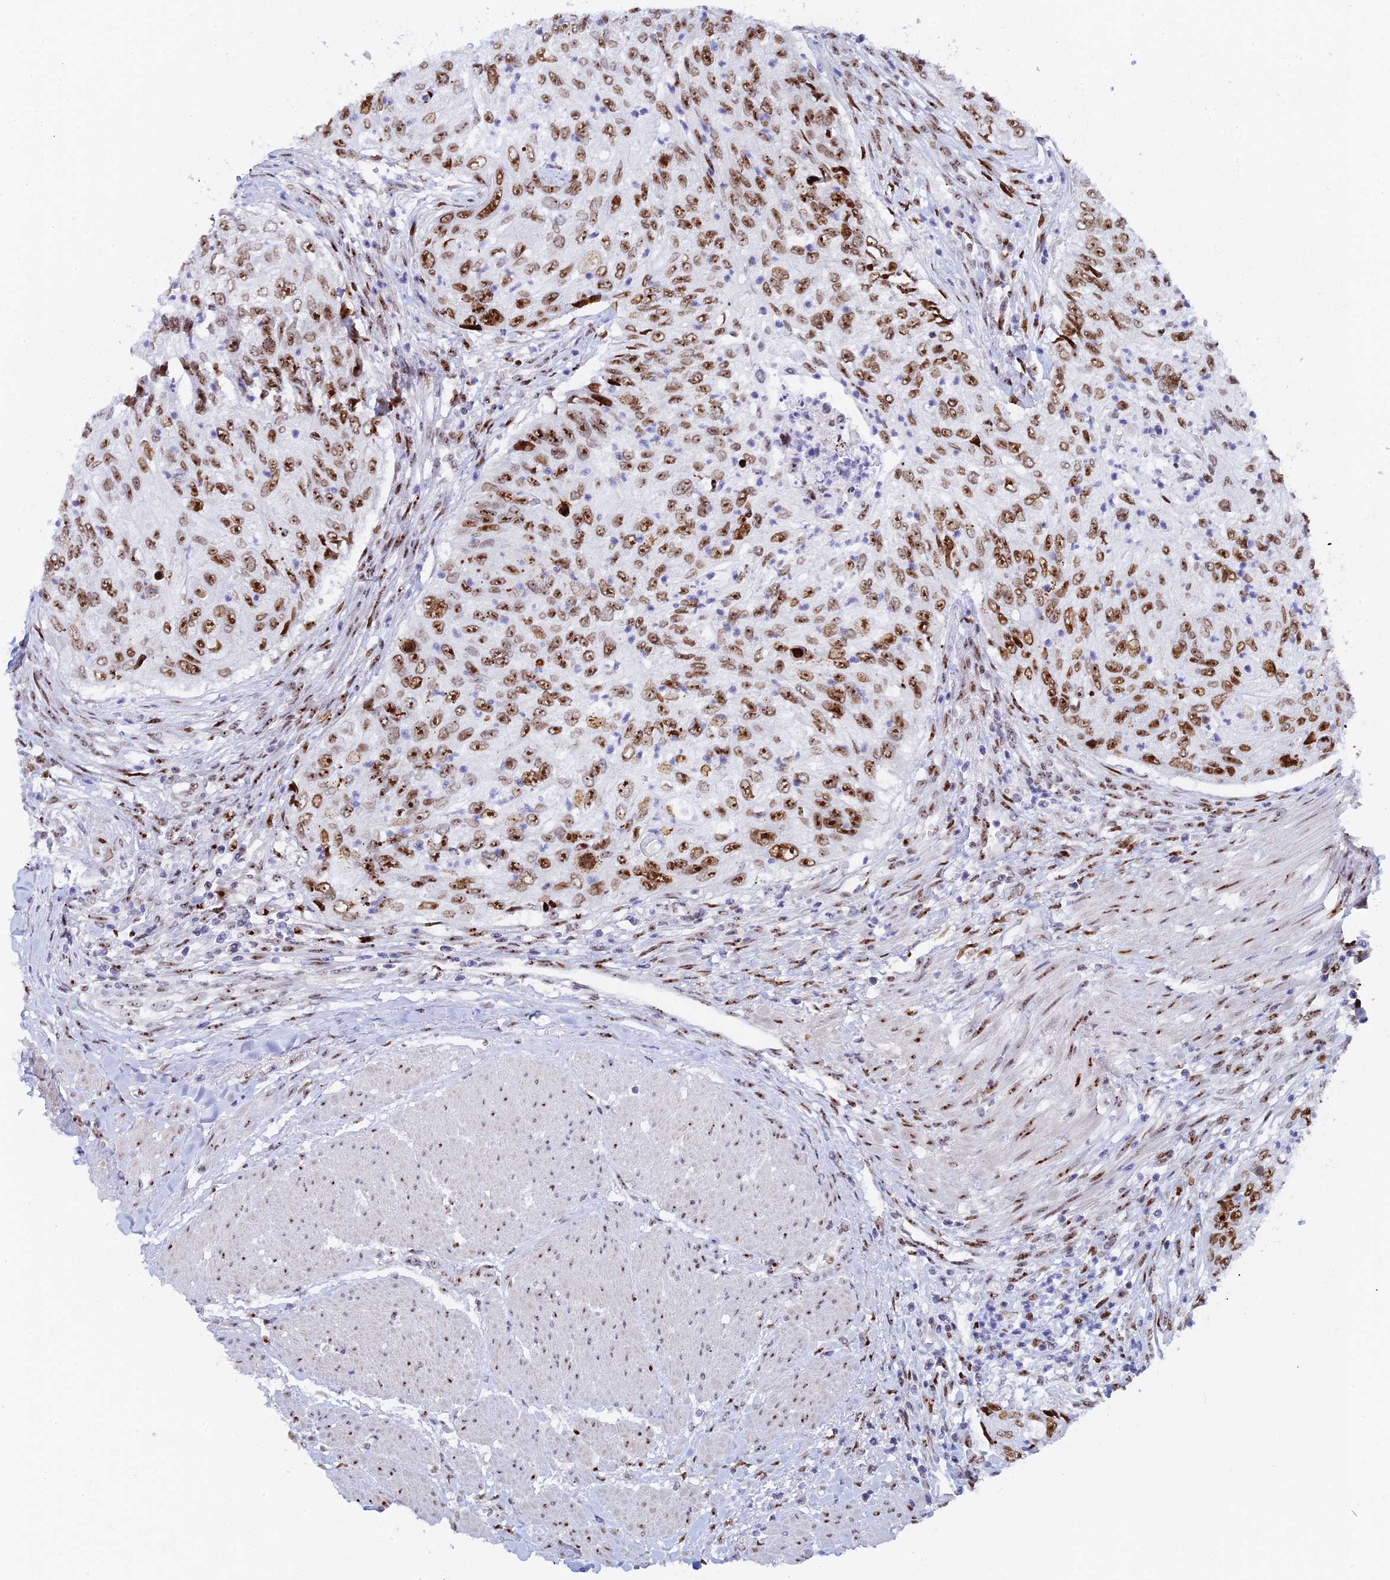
{"staining": {"intensity": "moderate", "quantity": ">75%", "location": "nuclear"}, "tissue": "urothelial cancer", "cell_type": "Tumor cells", "image_type": "cancer", "snomed": [{"axis": "morphology", "description": "Urothelial carcinoma, High grade"}, {"axis": "topography", "description": "Urinary bladder"}], "caption": "Protein staining by IHC displays moderate nuclear expression in approximately >75% of tumor cells in urothelial cancer.", "gene": "RSL1D1", "patient": {"sex": "female", "age": 60}}